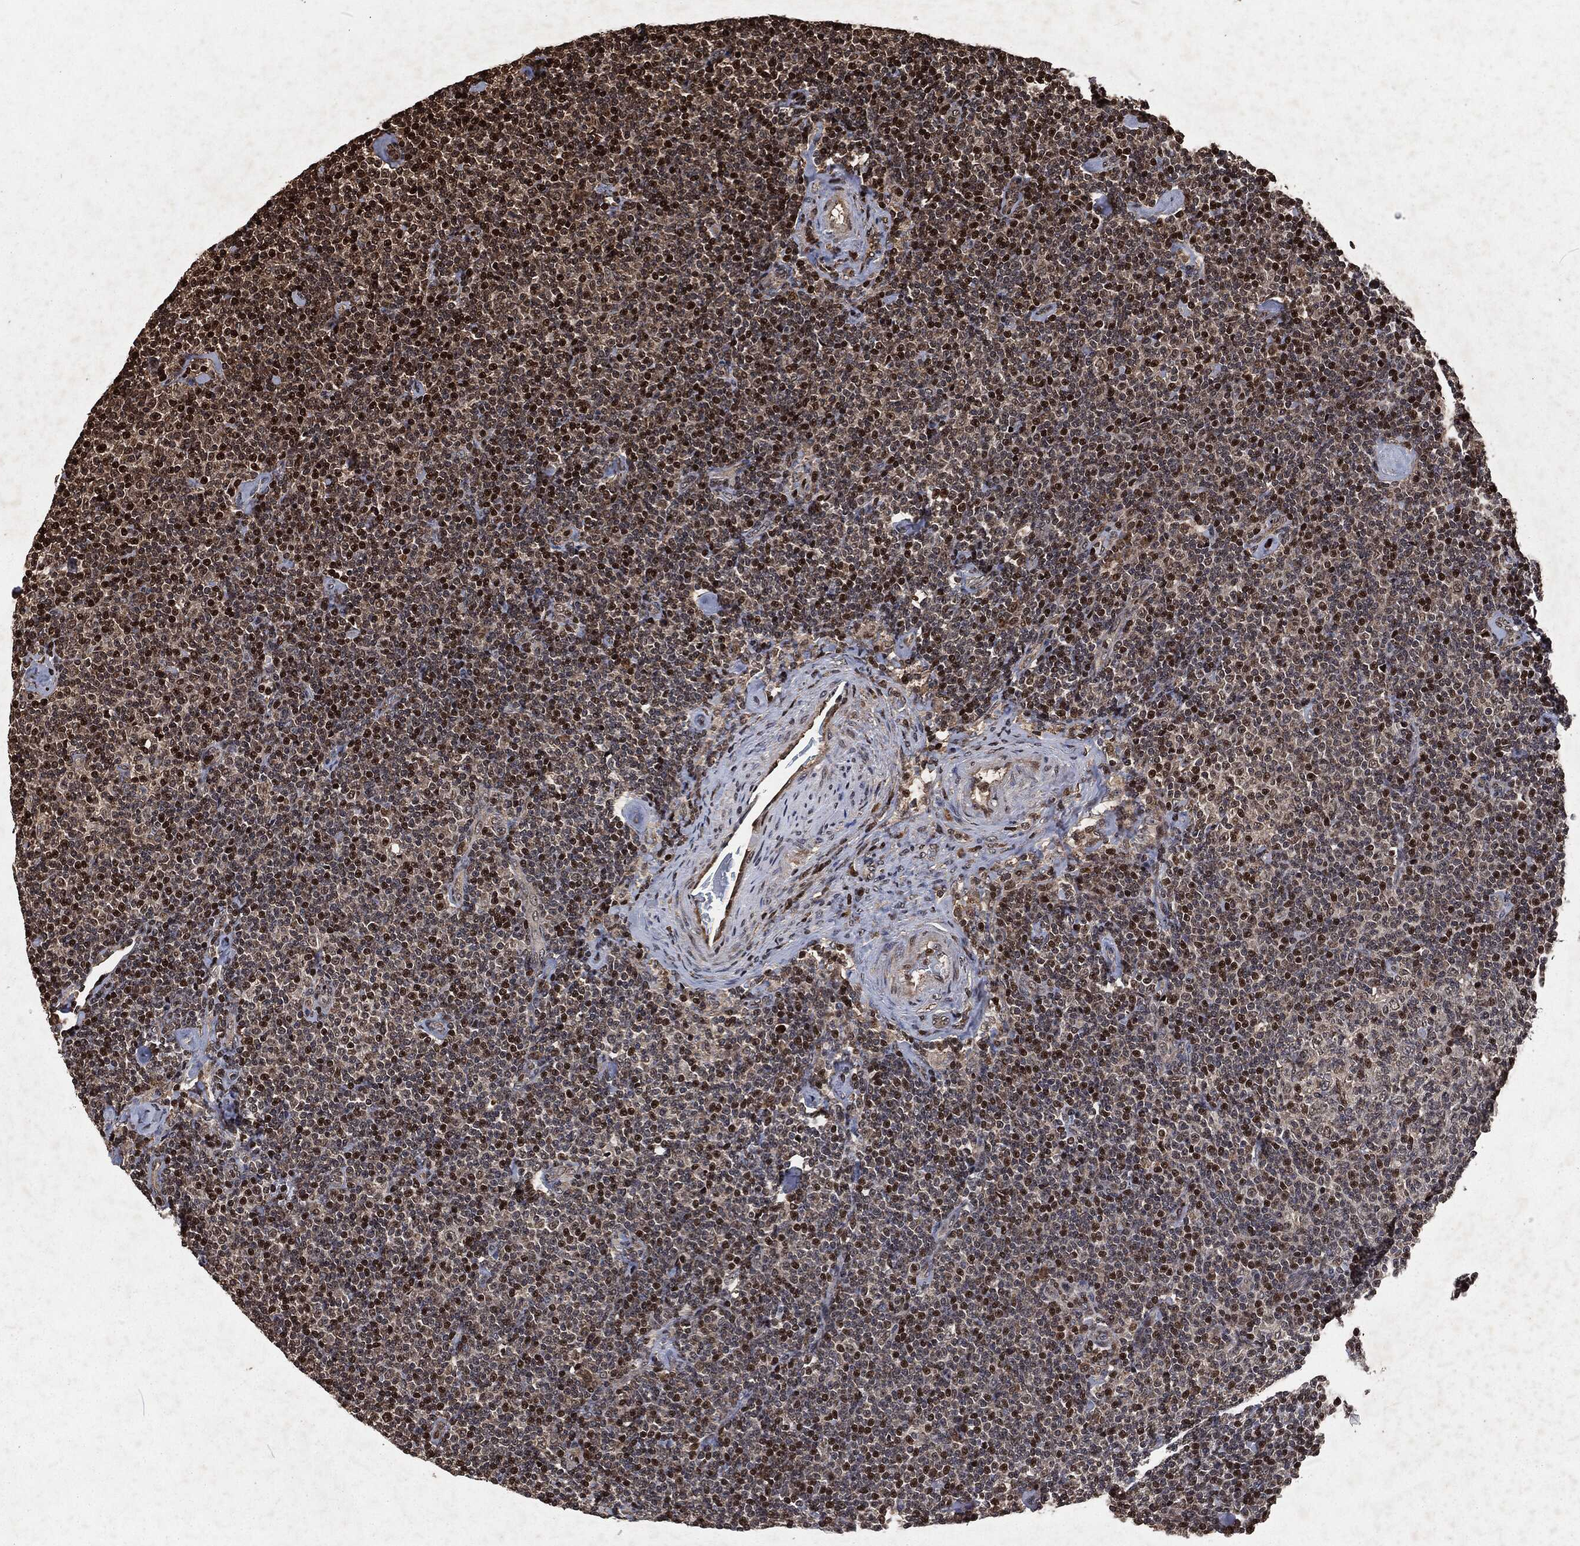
{"staining": {"intensity": "strong", "quantity": "<25%", "location": "nuclear"}, "tissue": "lymphoma", "cell_type": "Tumor cells", "image_type": "cancer", "snomed": [{"axis": "morphology", "description": "Malignant lymphoma, non-Hodgkin's type, Low grade"}, {"axis": "topography", "description": "Lymph node"}], "caption": "Protein staining demonstrates strong nuclear positivity in about <25% of tumor cells in low-grade malignant lymphoma, non-Hodgkin's type.", "gene": "SNAI1", "patient": {"sex": "male", "age": 81}}